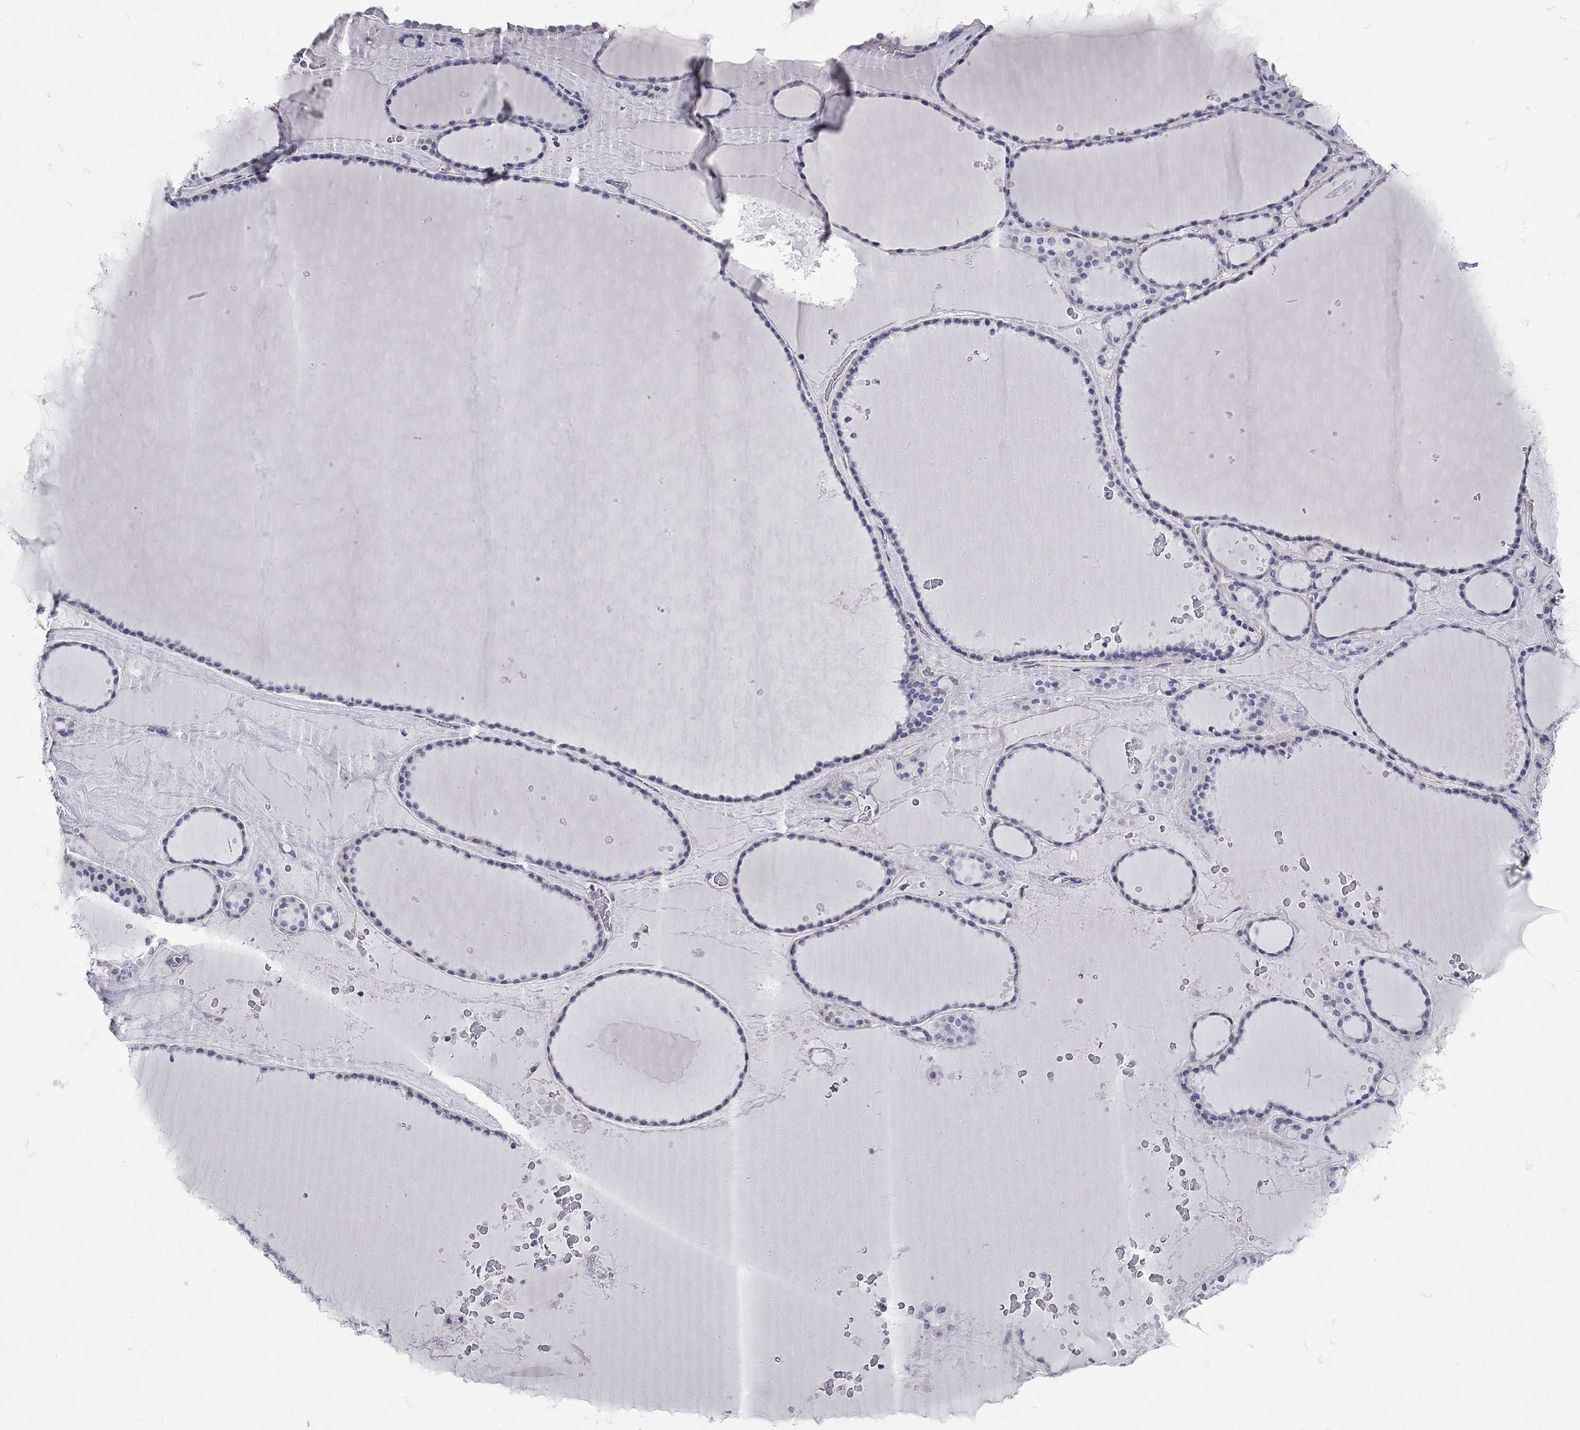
{"staining": {"intensity": "negative", "quantity": "none", "location": "none"}, "tissue": "thyroid gland", "cell_type": "Glandular cells", "image_type": "normal", "snomed": [{"axis": "morphology", "description": "Normal tissue, NOS"}, {"axis": "topography", "description": "Thyroid gland"}], "caption": "DAB (3,3'-diaminobenzidine) immunohistochemical staining of normal human thyroid gland demonstrates no significant staining in glandular cells. The staining is performed using DAB (3,3'-diaminobenzidine) brown chromogen with nuclei counter-stained in using hematoxylin.", "gene": "C10orf90", "patient": {"sex": "male", "age": 63}}